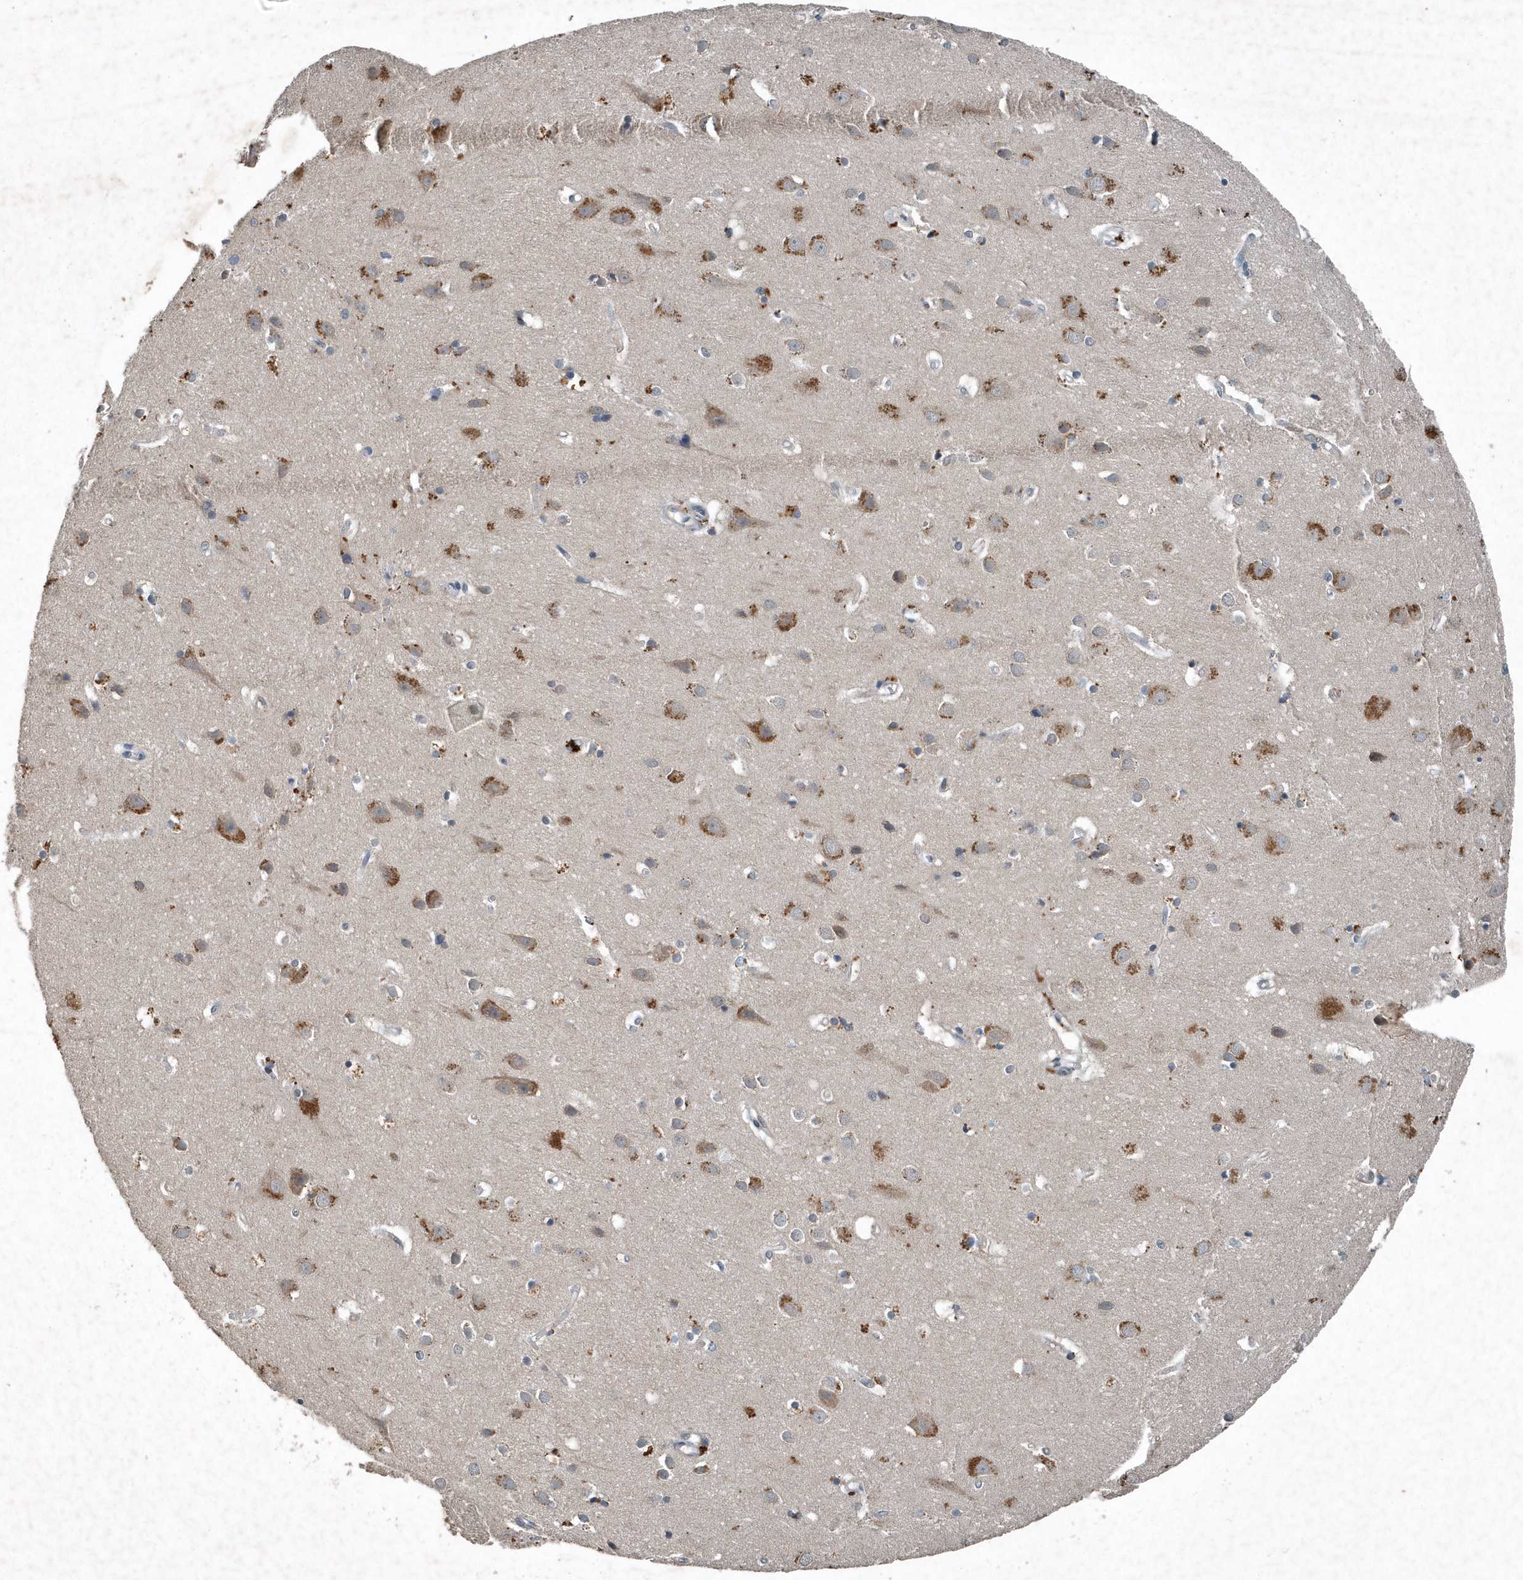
{"staining": {"intensity": "weak", "quantity": "25%-75%", "location": "cytoplasmic/membranous"}, "tissue": "cerebral cortex", "cell_type": "Endothelial cells", "image_type": "normal", "snomed": [{"axis": "morphology", "description": "Normal tissue, NOS"}, {"axis": "topography", "description": "Cerebral cortex"}], "caption": "The micrograph displays staining of benign cerebral cortex, revealing weak cytoplasmic/membranous protein expression (brown color) within endothelial cells.", "gene": "SCFD2", "patient": {"sex": "male", "age": 54}}